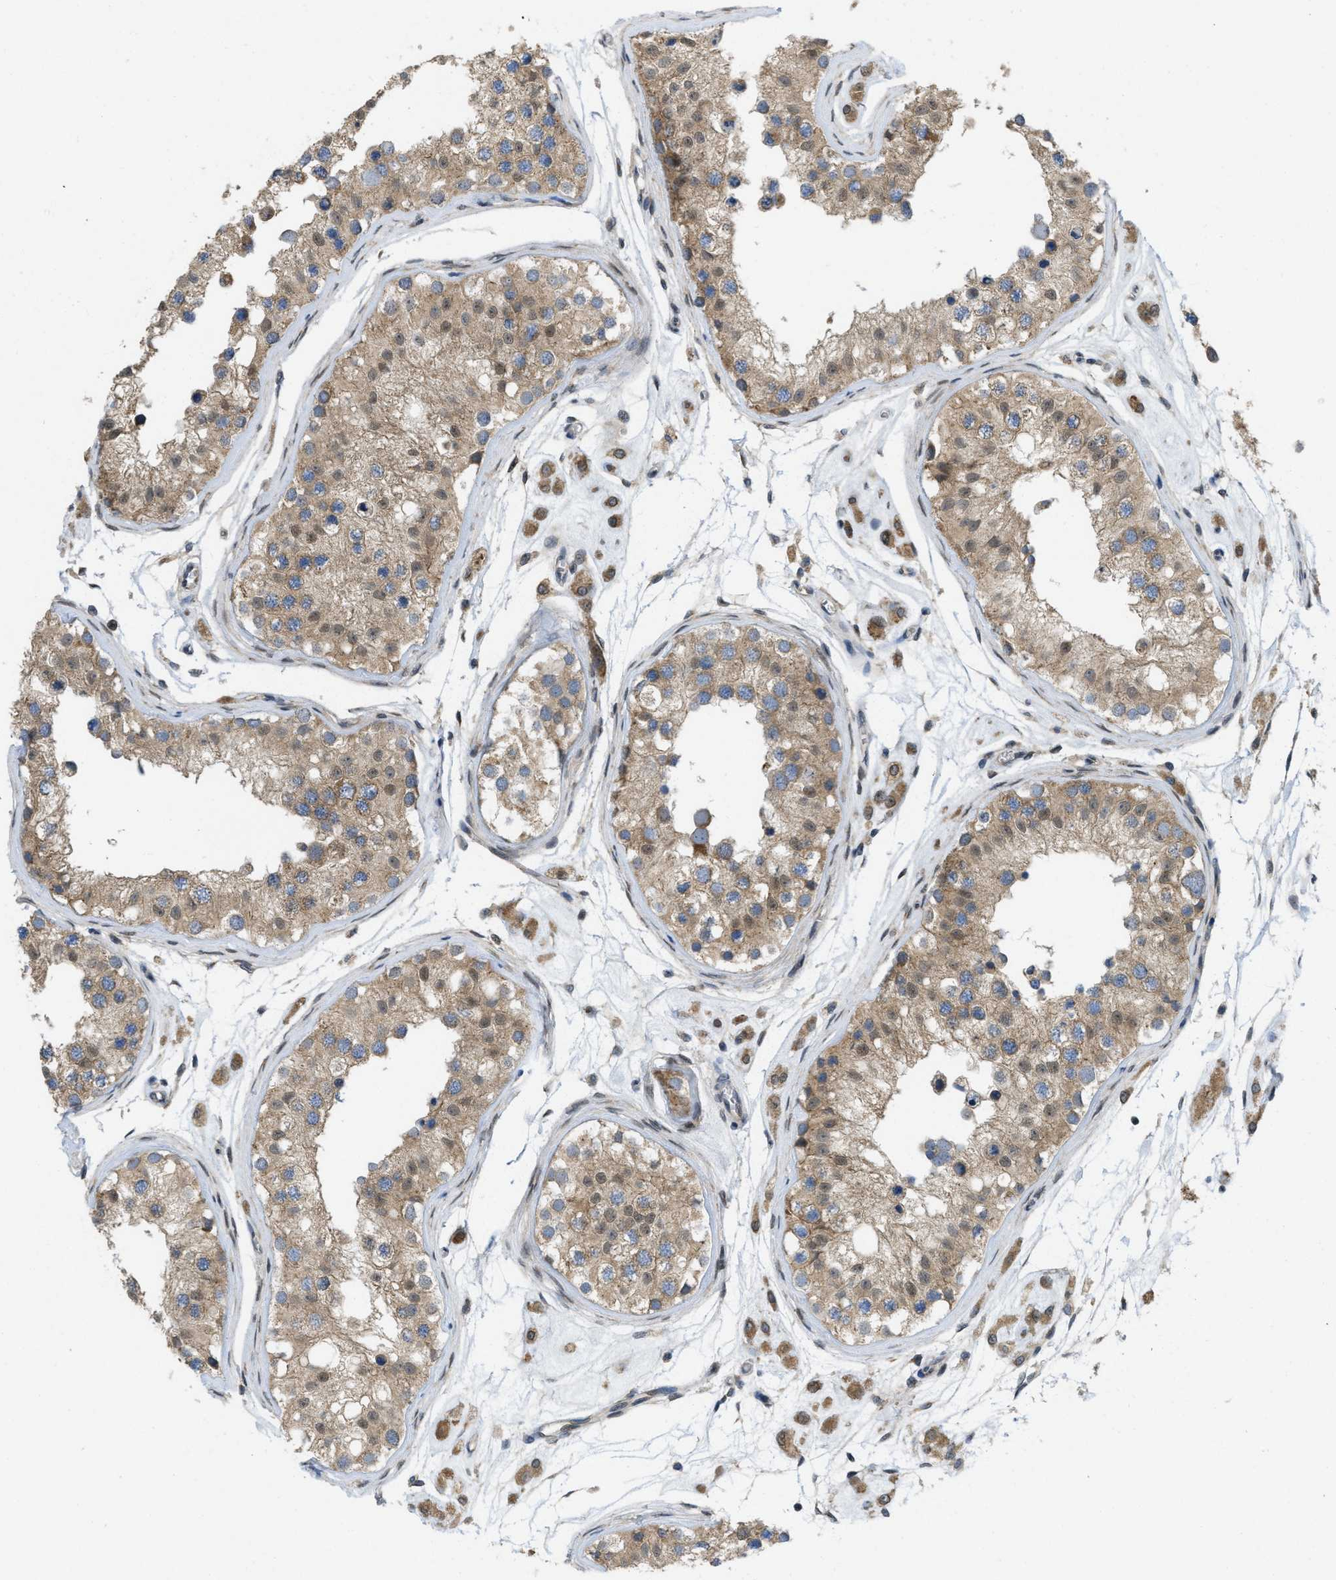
{"staining": {"intensity": "moderate", "quantity": ">75%", "location": "cytoplasmic/membranous"}, "tissue": "testis", "cell_type": "Cells in seminiferous ducts", "image_type": "normal", "snomed": [{"axis": "morphology", "description": "Normal tissue, NOS"}, {"axis": "morphology", "description": "Adenocarcinoma, metastatic, NOS"}, {"axis": "topography", "description": "Testis"}], "caption": "This histopathology image demonstrates immunohistochemistry (IHC) staining of benign human testis, with medium moderate cytoplasmic/membranous expression in about >75% of cells in seminiferous ducts.", "gene": "IFNLR1", "patient": {"sex": "male", "age": 26}}